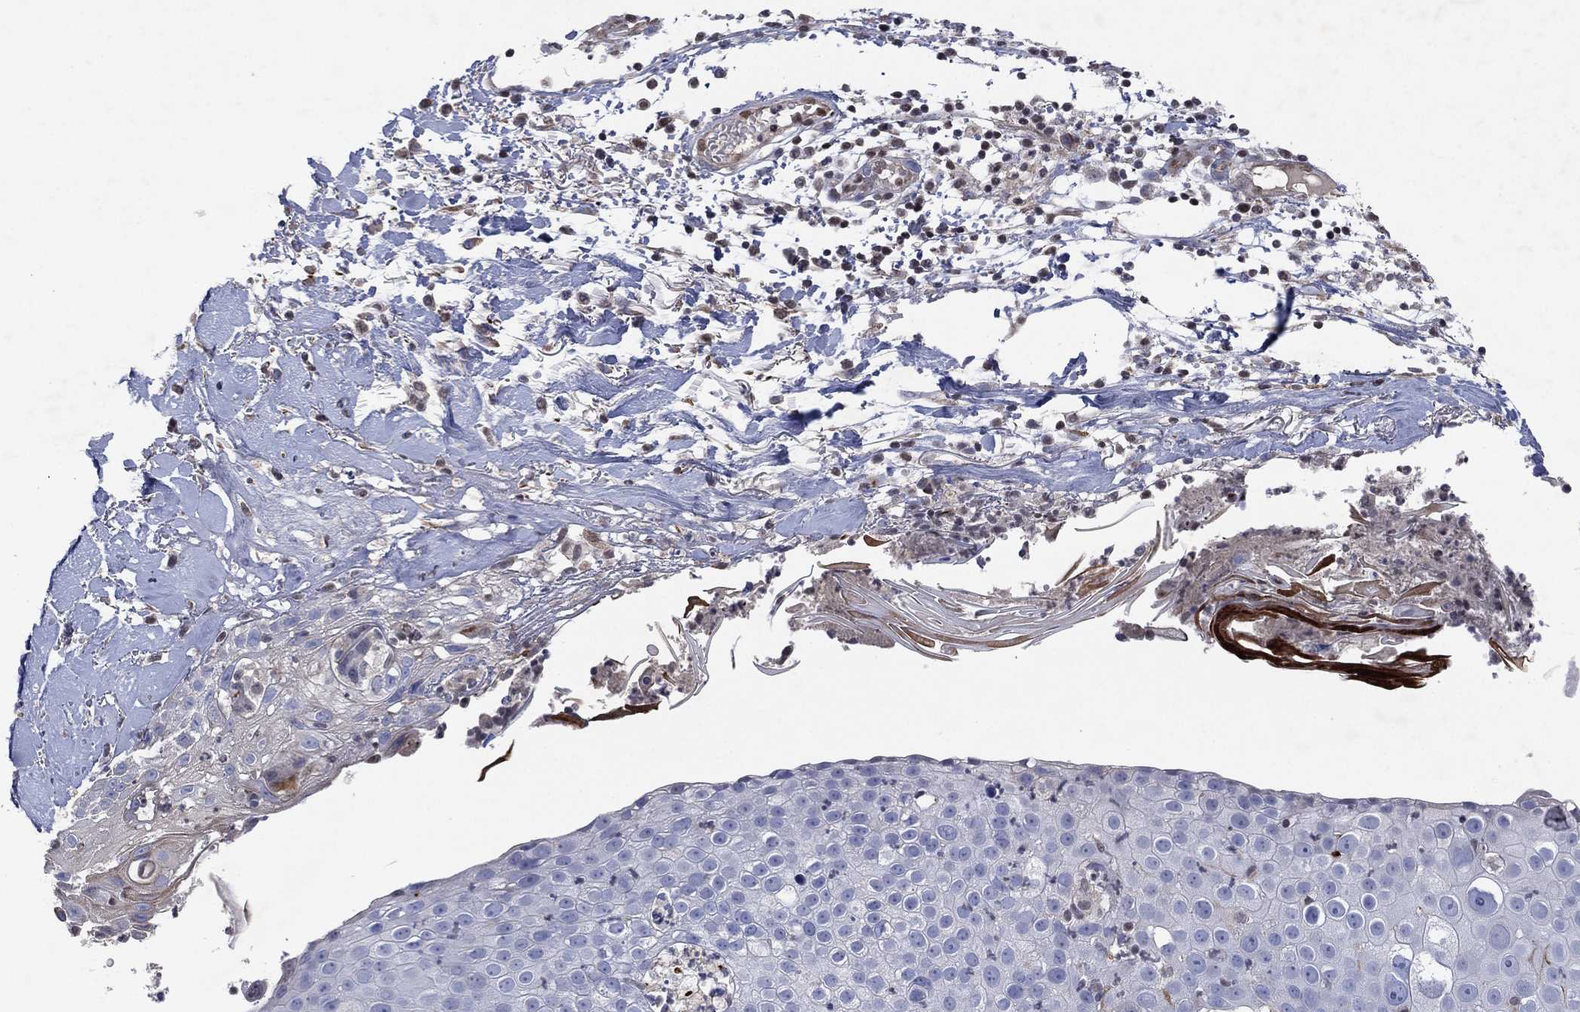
{"staining": {"intensity": "negative", "quantity": "none", "location": "none"}, "tissue": "skin cancer", "cell_type": "Tumor cells", "image_type": "cancer", "snomed": [{"axis": "morphology", "description": "Squamous cell carcinoma, NOS"}, {"axis": "topography", "description": "Skin"}], "caption": "Skin cancer (squamous cell carcinoma) stained for a protein using immunohistochemistry (IHC) displays no expression tumor cells.", "gene": "FLI1", "patient": {"sex": "male", "age": 71}}